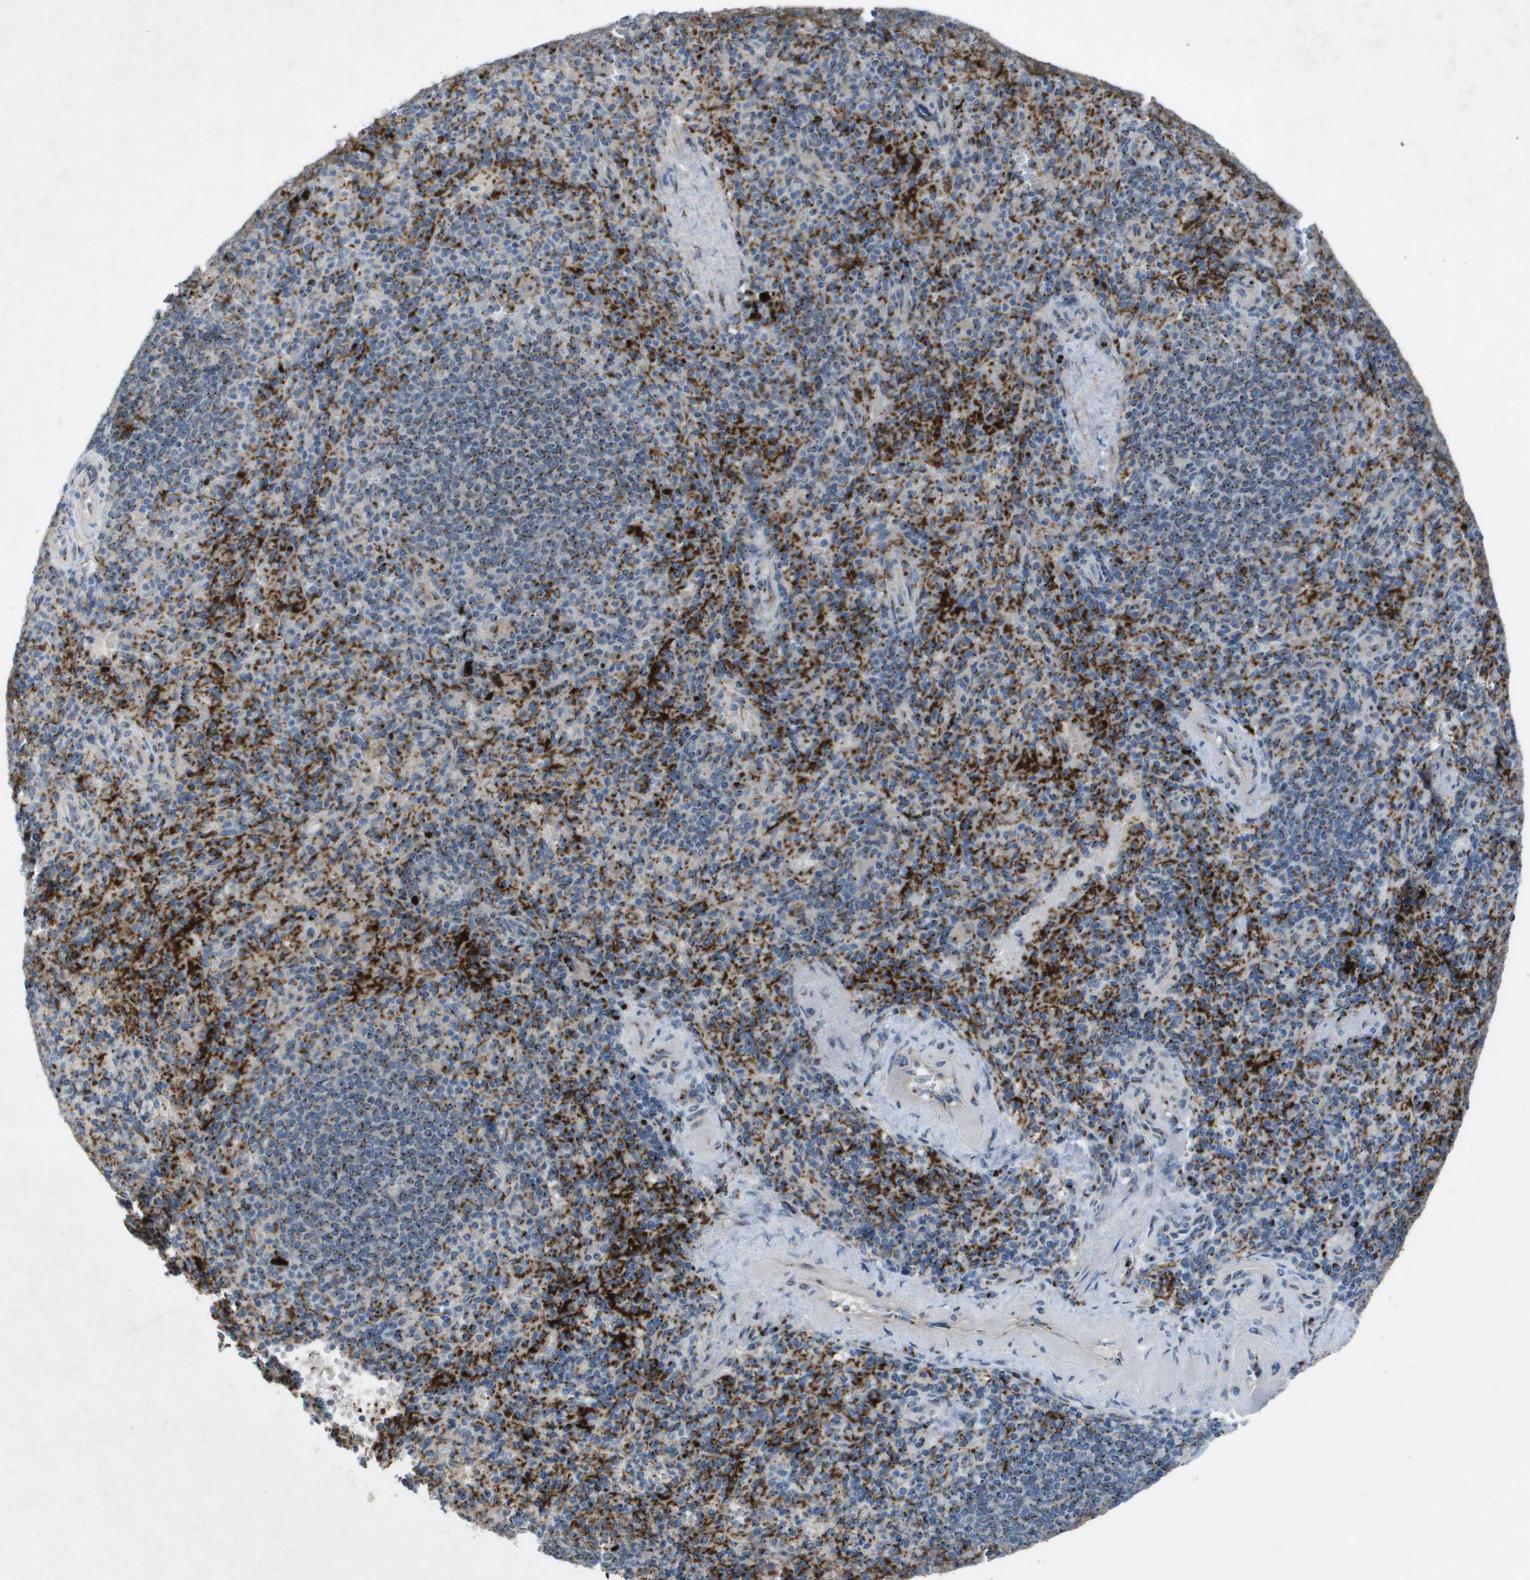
{"staining": {"intensity": "strong", "quantity": "25%-75%", "location": "cytoplasmic/membranous"}, "tissue": "spleen", "cell_type": "Cells in red pulp", "image_type": "normal", "snomed": [{"axis": "morphology", "description": "Normal tissue, NOS"}, {"axis": "topography", "description": "Spleen"}], "caption": "Immunohistochemical staining of unremarkable human spleen reveals 25%-75% levels of strong cytoplasmic/membranous protein positivity in about 25%-75% of cells in red pulp.", "gene": "QSOX2", "patient": {"sex": "female", "age": 74}}